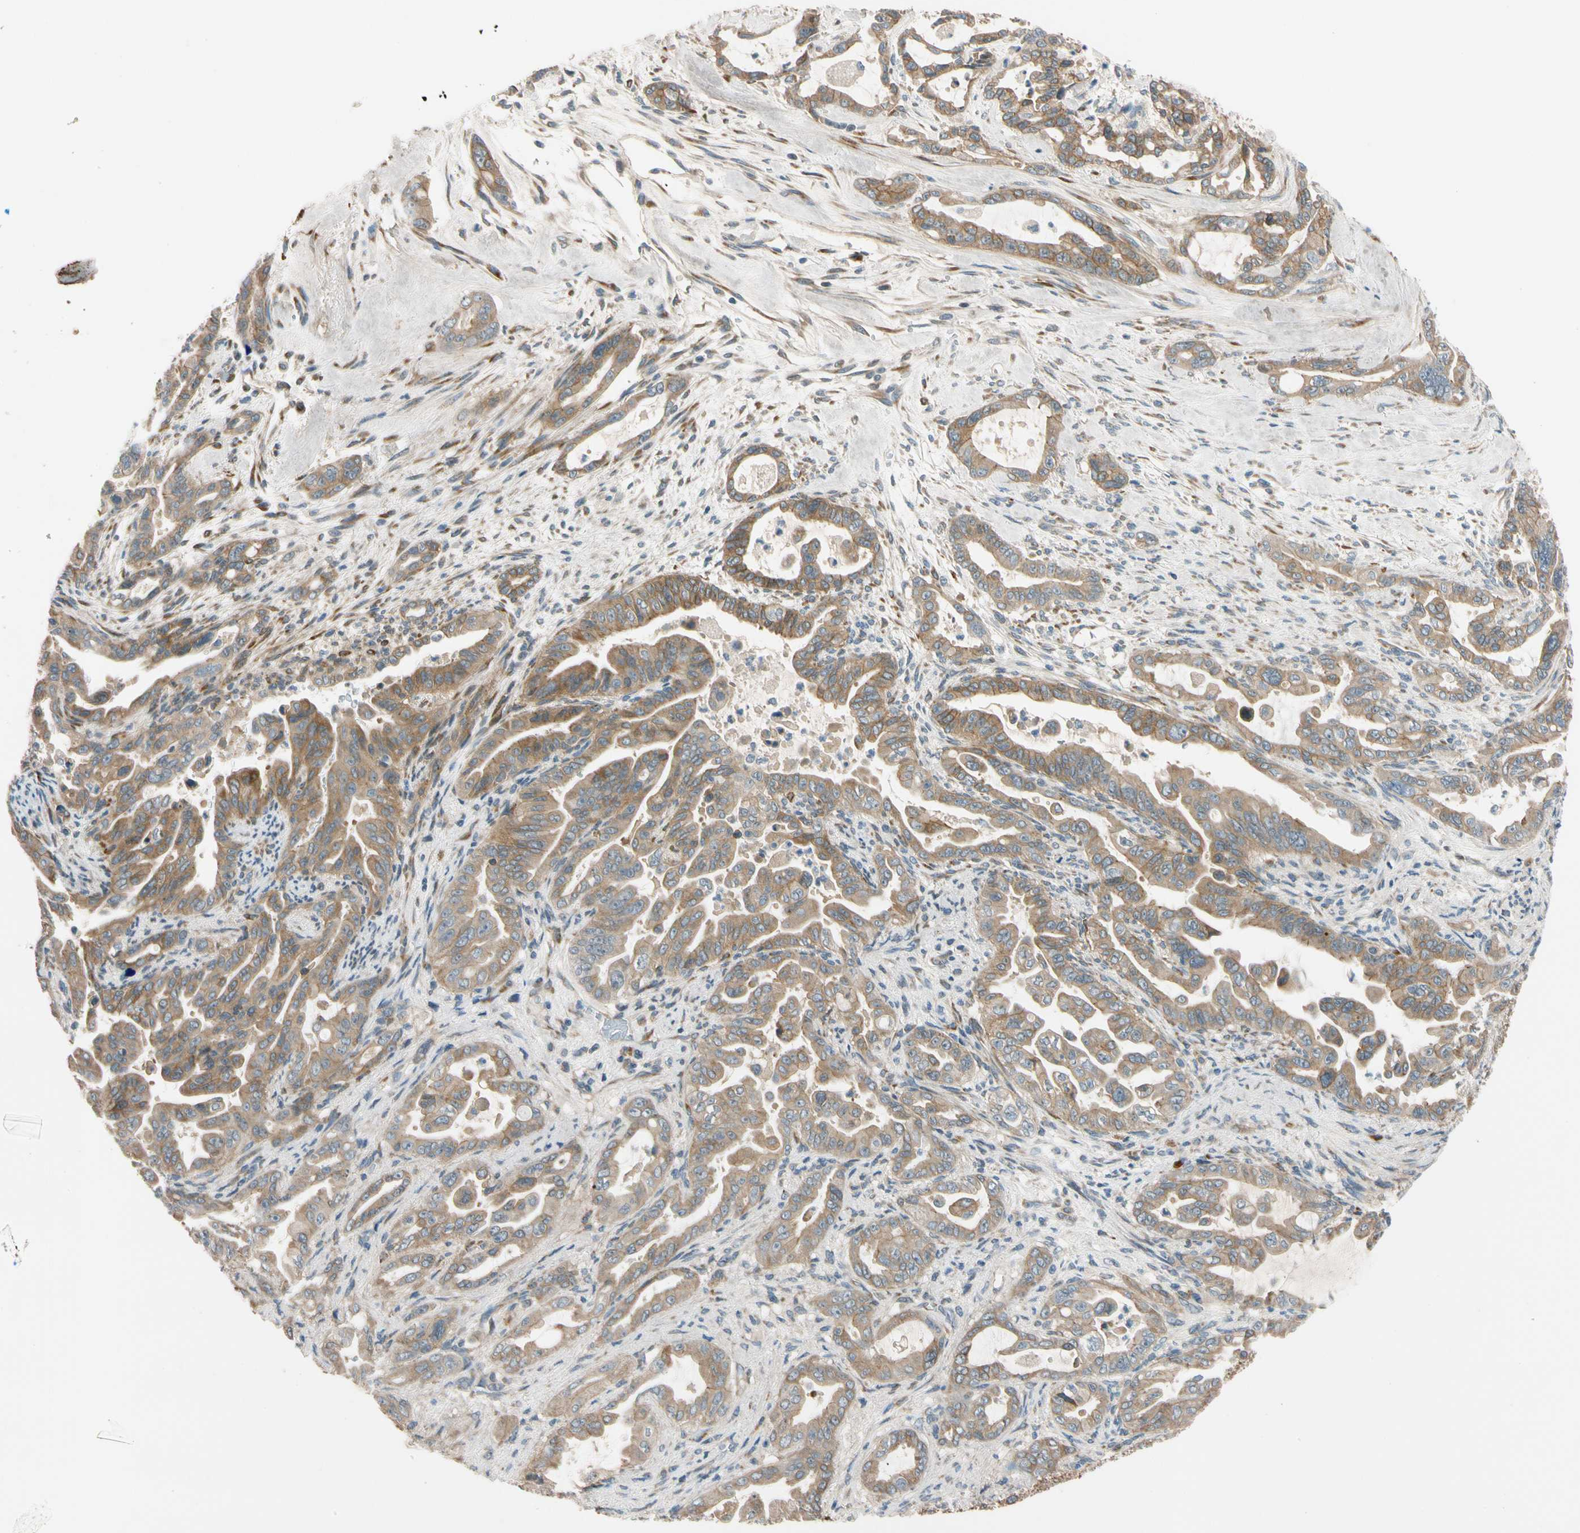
{"staining": {"intensity": "moderate", "quantity": ">75%", "location": "cytoplasmic/membranous"}, "tissue": "pancreatic cancer", "cell_type": "Tumor cells", "image_type": "cancer", "snomed": [{"axis": "morphology", "description": "Adenocarcinoma, NOS"}, {"axis": "topography", "description": "Pancreas"}], "caption": "Brown immunohistochemical staining in human pancreatic cancer (adenocarcinoma) shows moderate cytoplasmic/membranous staining in about >75% of tumor cells. The protein of interest is shown in brown color, while the nuclei are stained blue.", "gene": "MST1R", "patient": {"sex": "male", "age": 70}}